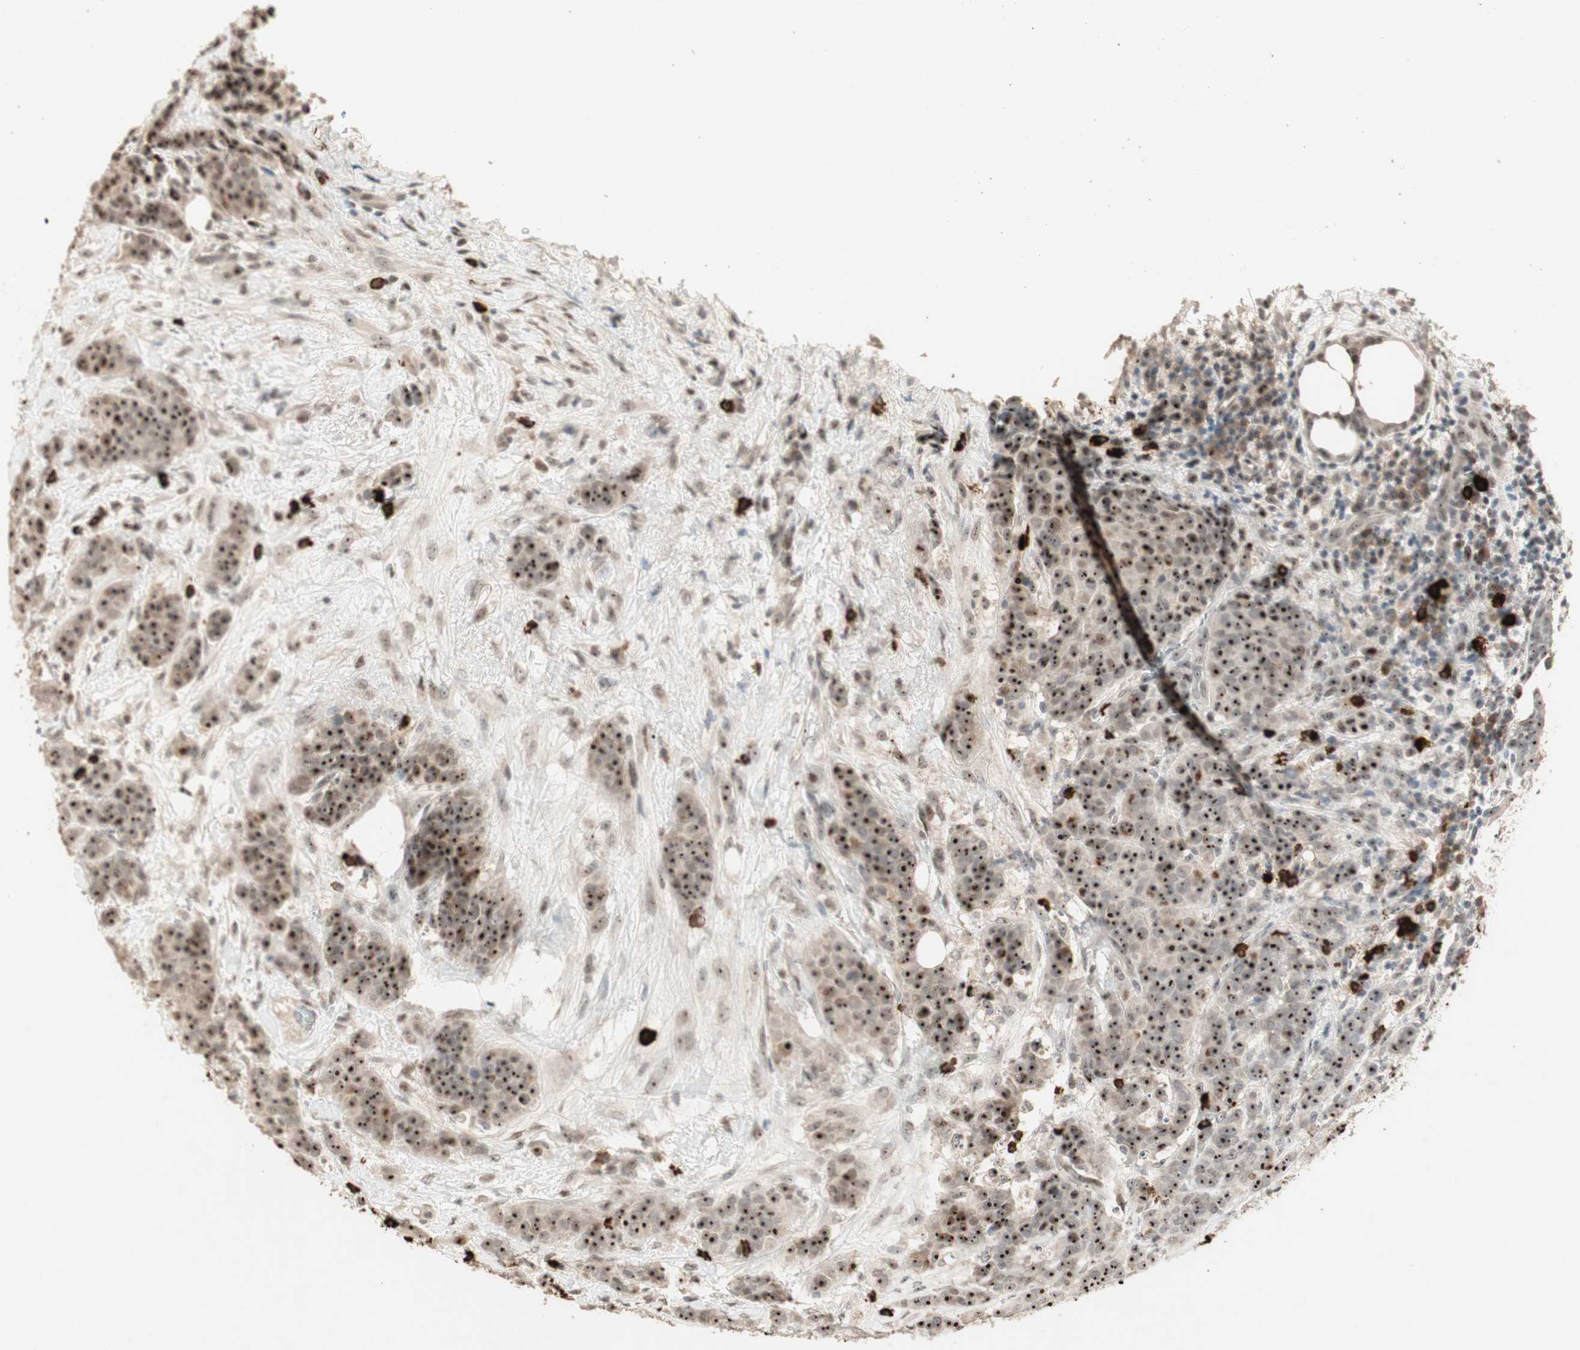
{"staining": {"intensity": "strong", "quantity": ">75%", "location": "nuclear"}, "tissue": "breast cancer", "cell_type": "Tumor cells", "image_type": "cancer", "snomed": [{"axis": "morphology", "description": "Duct carcinoma"}, {"axis": "topography", "description": "Breast"}], "caption": "Strong nuclear staining is present in about >75% of tumor cells in intraductal carcinoma (breast).", "gene": "ETV4", "patient": {"sex": "female", "age": 40}}